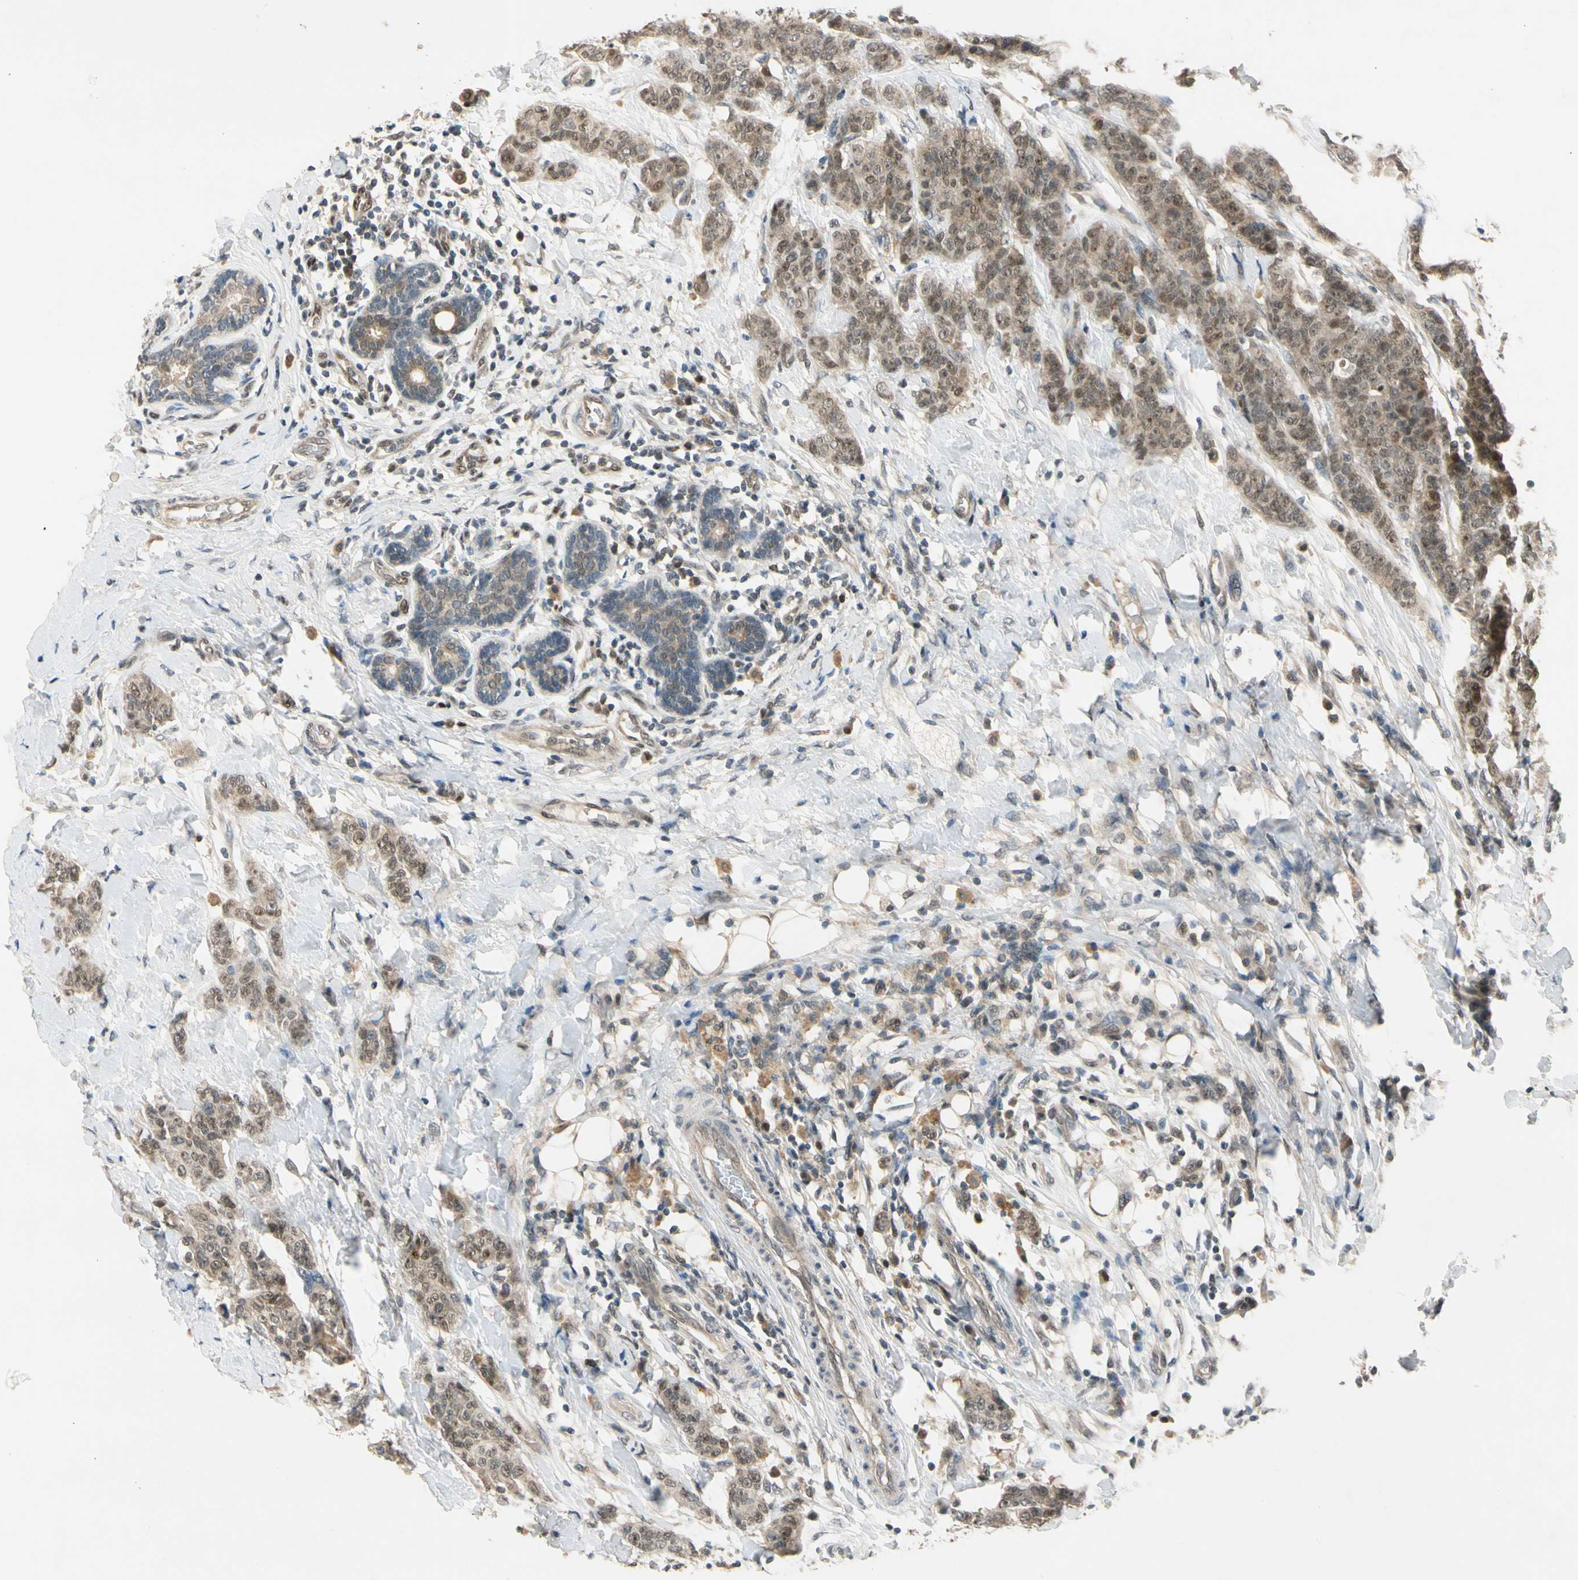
{"staining": {"intensity": "moderate", "quantity": ">75%", "location": "cytoplasmic/membranous,nuclear"}, "tissue": "breast cancer", "cell_type": "Tumor cells", "image_type": "cancer", "snomed": [{"axis": "morphology", "description": "Duct carcinoma"}, {"axis": "topography", "description": "Breast"}], "caption": "Immunohistochemistry image of breast cancer (invasive ductal carcinoma) stained for a protein (brown), which demonstrates medium levels of moderate cytoplasmic/membranous and nuclear staining in about >75% of tumor cells.", "gene": "RIOX2", "patient": {"sex": "female", "age": 40}}